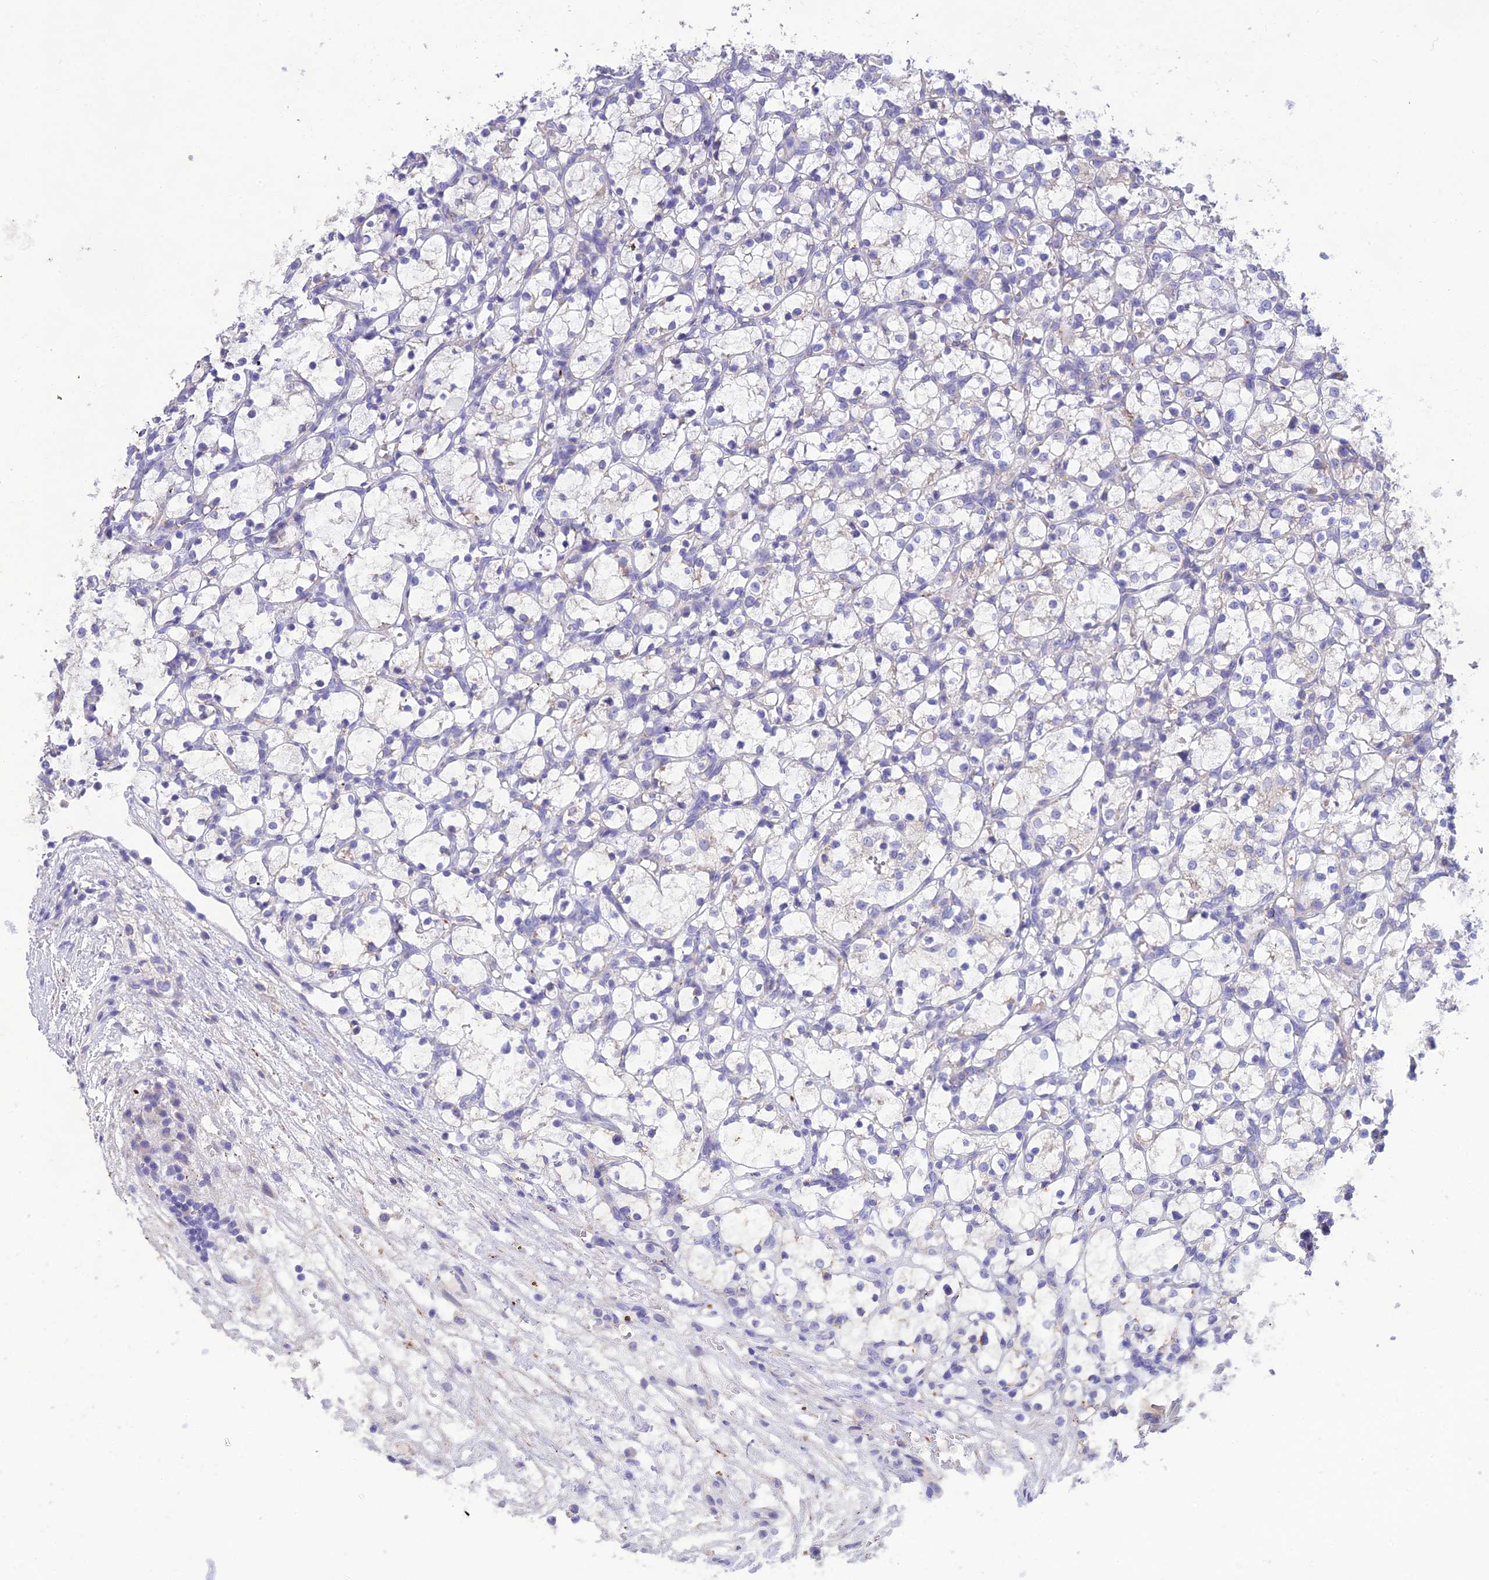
{"staining": {"intensity": "negative", "quantity": "none", "location": "none"}, "tissue": "renal cancer", "cell_type": "Tumor cells", "image_type": "cancer", "snomed": [{"axis": "morphology", "description": "Adenocarcinoma, NOS"}, {"axis": "topography", "description": "Kidney"}], "caption": "The micrograph exhibits no significant expression in tumor cells of renal adenocarcinoma.", "gene": "HSD17B2", "patient": {"sex": "female", "age": 69}}